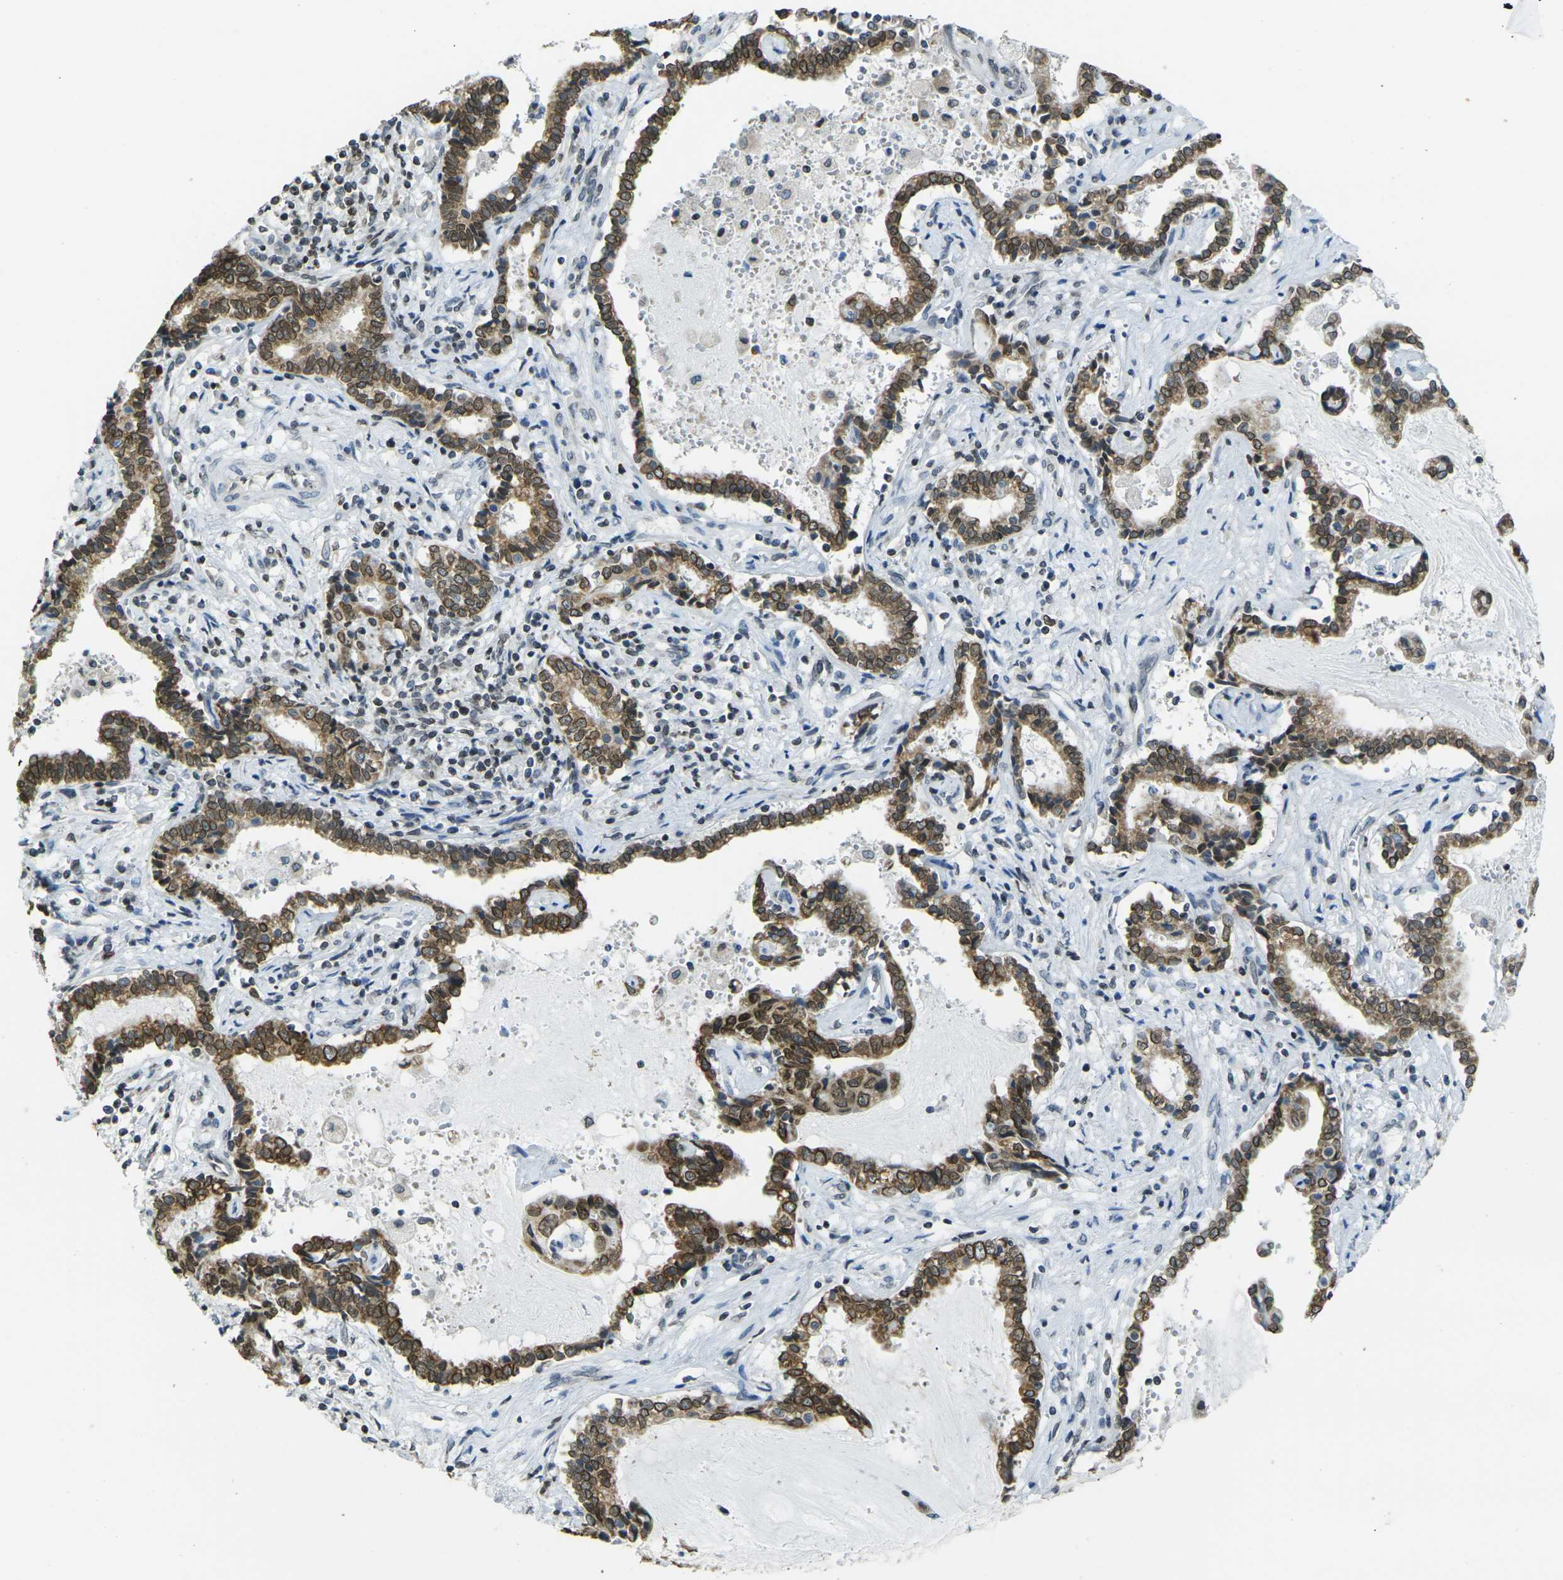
{"staining": {"intensity": "strong", "quantity": ">75%", "location": "cytoplasmic/membranous,nuclear"}, "tissue": "liver cancer", "cell_type": "Tumor cells", "image_type": "cancer", "snomed": [{"axis": "morphology", "description": "Cholangiocarcinoma"}, {"axis": "topography", "description": "Liver"}], "caption": "IHC micrograph of human liver cancer stained for a protein (brown), which exhibits high levels of strong cytoplasmic/membranous and nuclear staining in about >75% of tumor cells.", "gene": "BRDT", "patient": {"sex": "male", "age": 57}}